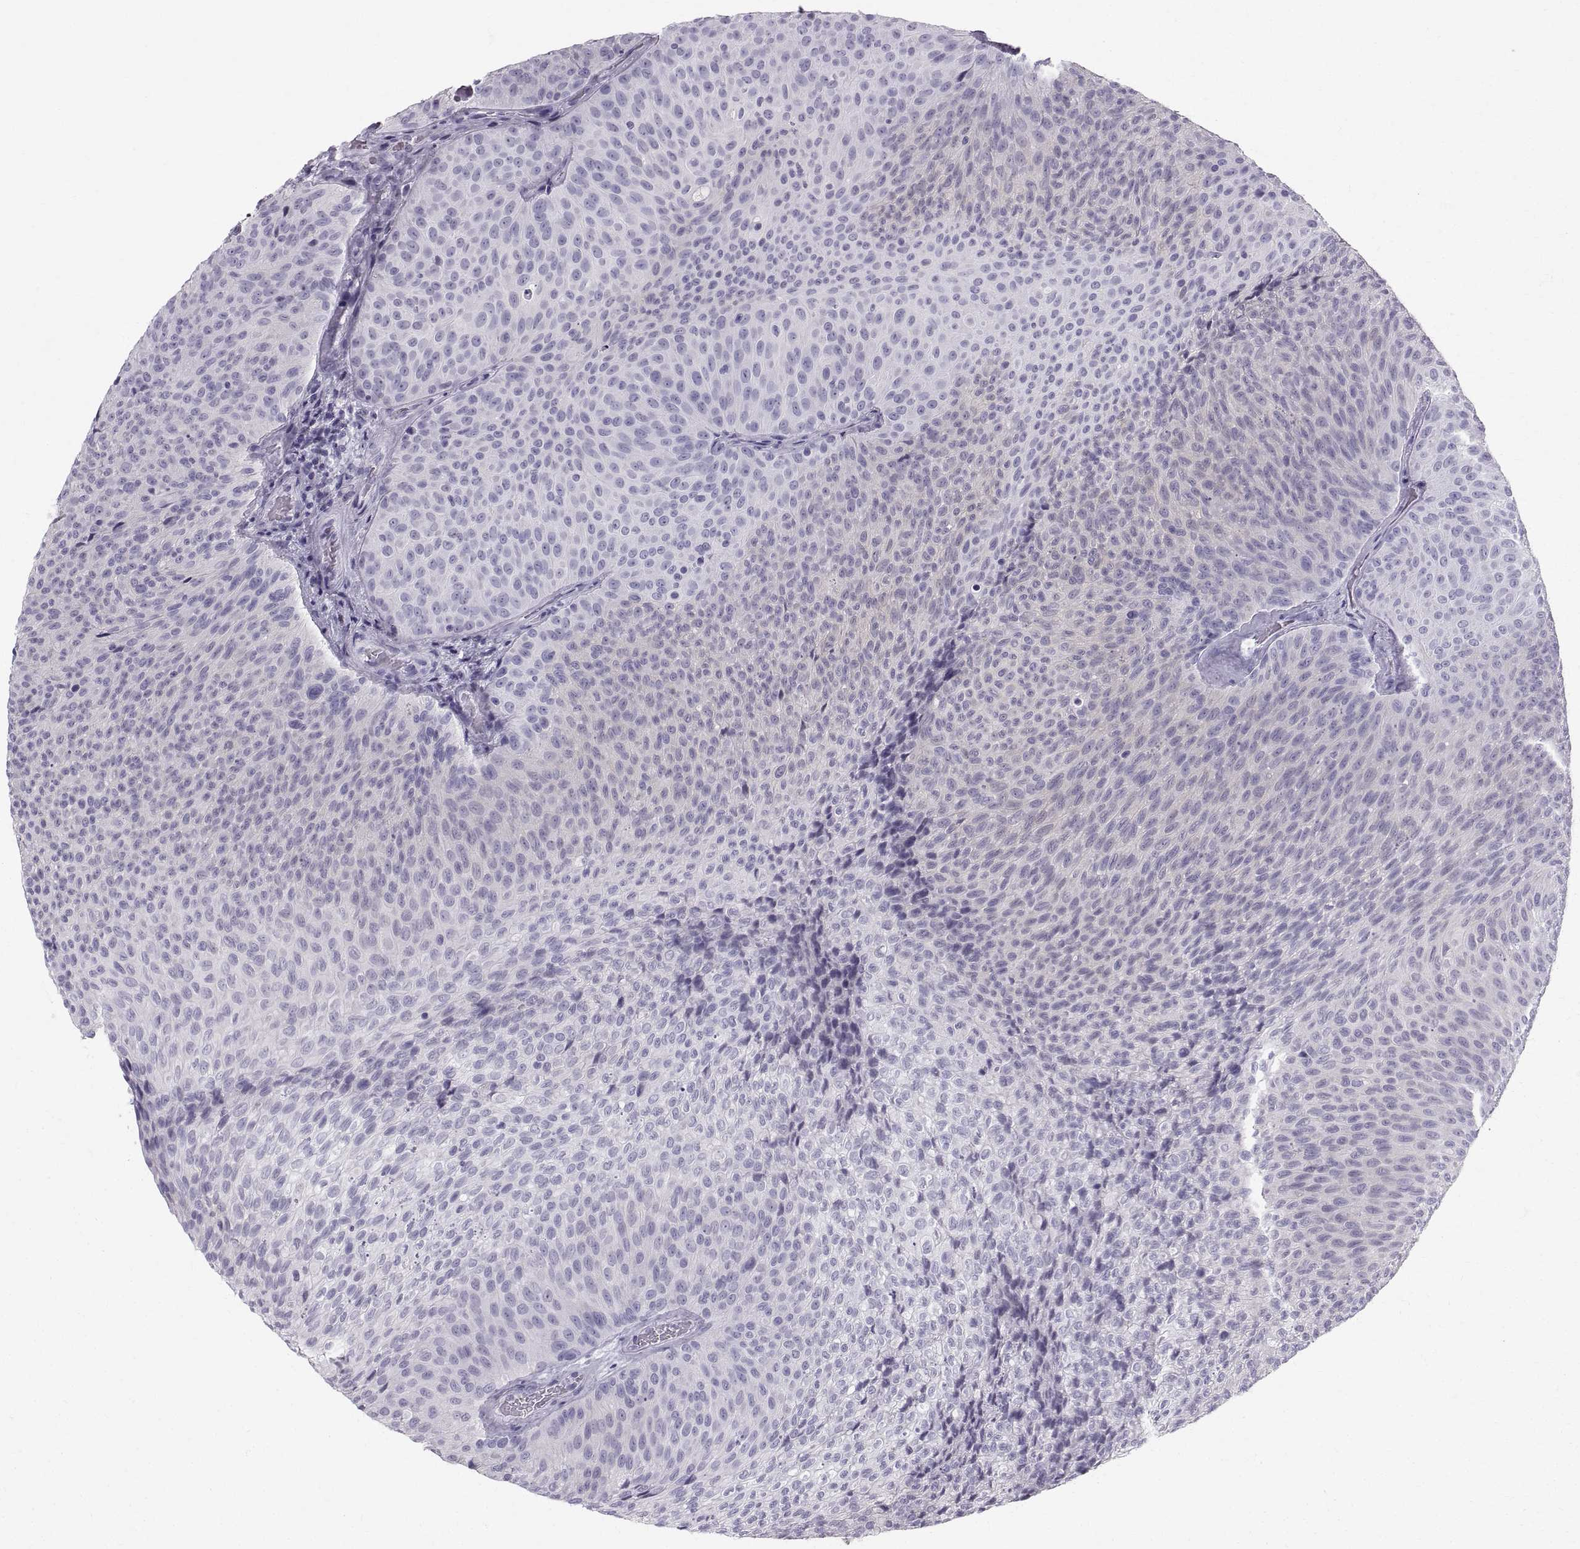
{"staining": {"intensity": "negative", "quantity": "none", "location": "none"}, "tissue": "urothelial cancer", "cell_type": "Tumor cells", "image_type": "cancer", "snomed": [{"axis": "morphology", "description": "Urothelial carcinoma, Low grade"}, {"axis": "topography", "description": "Urinary bladder"}], "caption": "Micrograph shows no protein staining in tumor cells of urothelial carcinoma (low-grade) tissue. Nuclei are stained in blue.", "gene": "SLC22A6", "patient": {"sex": "male", "age": 78}}